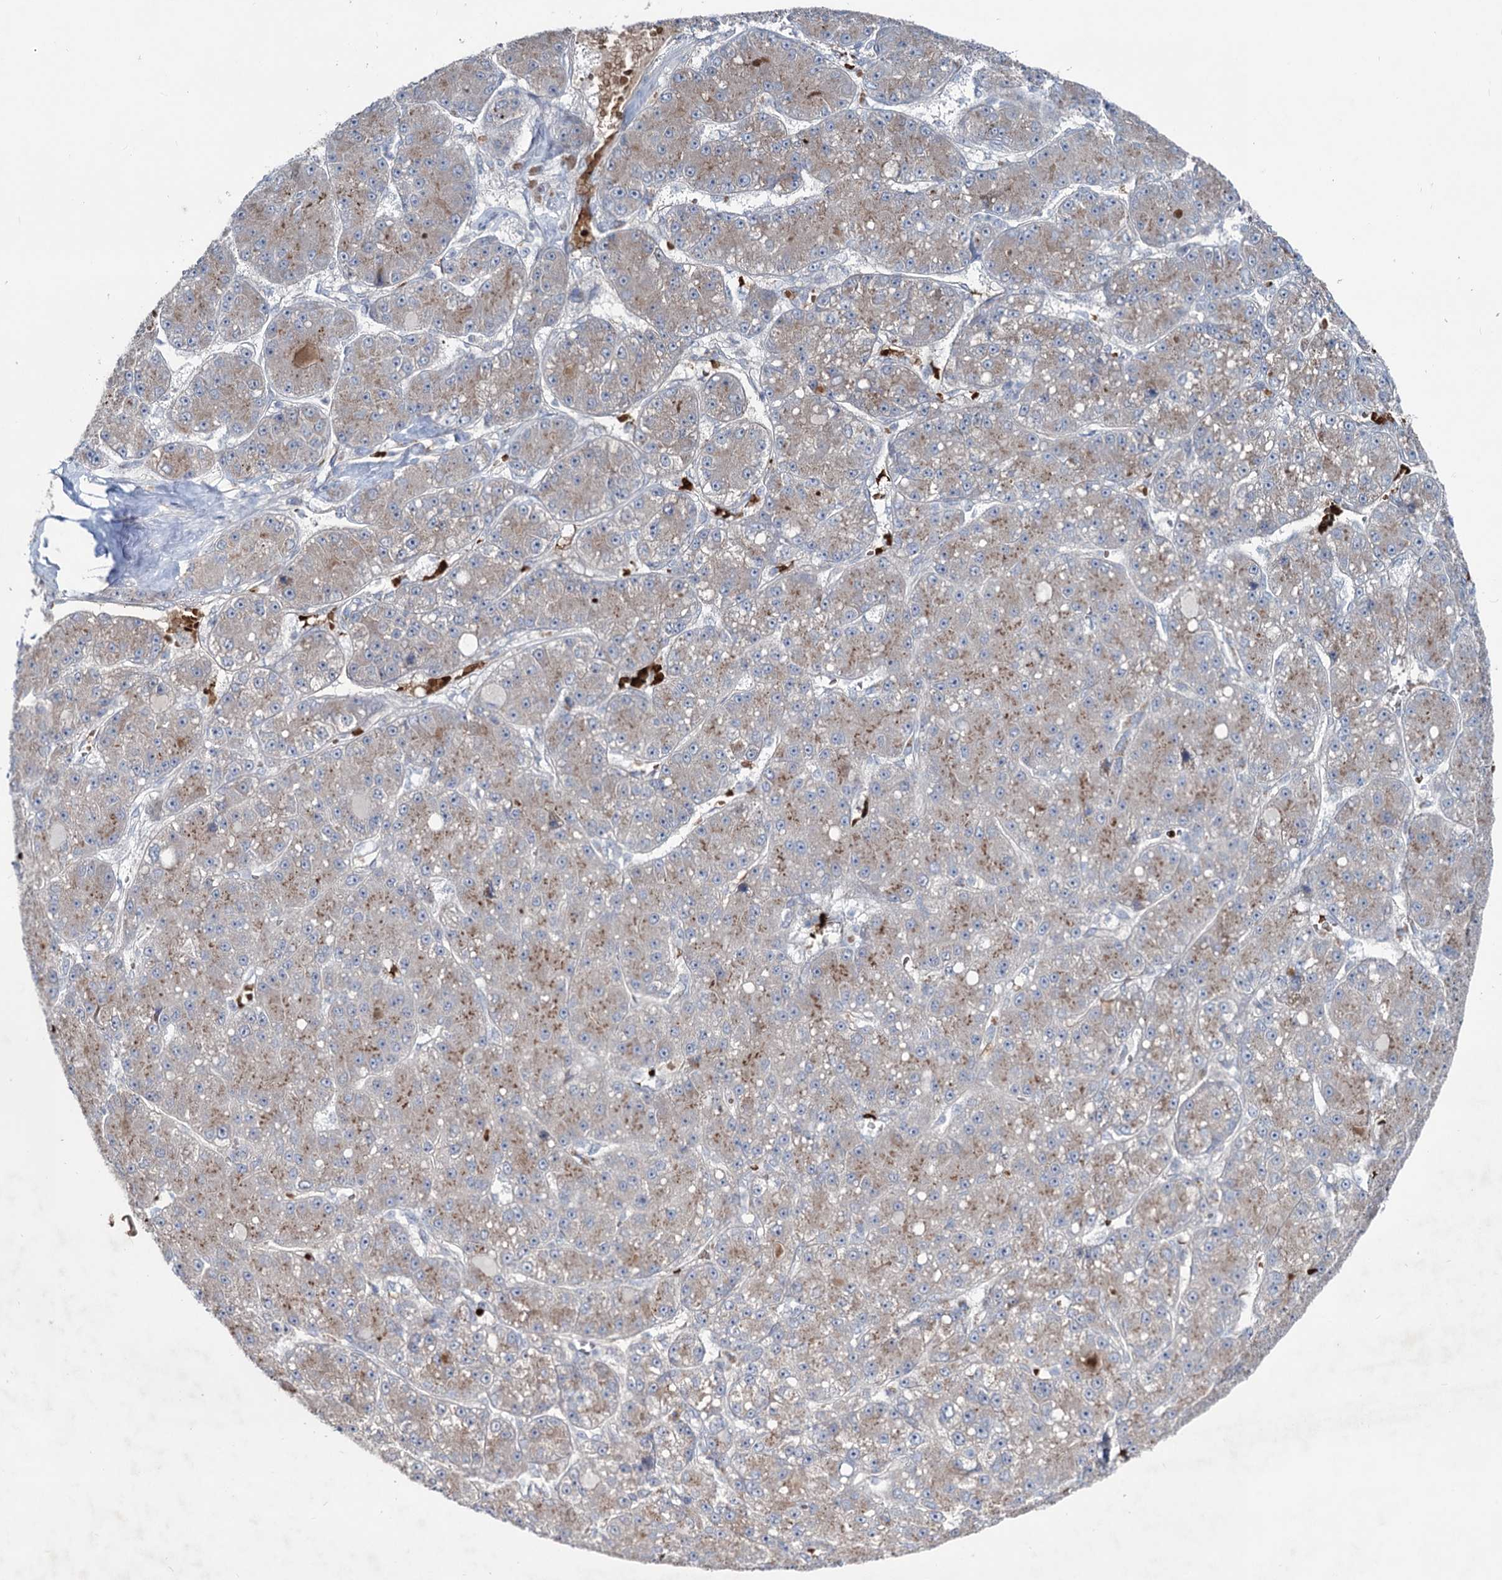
{"staining": {"intensity": "weak", "quantity": ">75%", "location": "cytoplasmic/membranous"}, "tissue": "liver cancer", "cell_type": "Tumor cells", "image_type": "cancer", "snomed": [{"axis": "morphology", "description": "Carcinoma, Hepatocellular, NOS"}, {"axis": "topography", "description": "Liver"}], "caption": "This photomicrograph shows immunohistochemistry staining of human liver cancer, with low weak cytoplasmic/membranous staining in about >75% of tumor cells.", "gene": "RNF6", "patient": {"sex": "male", "age": 67}}